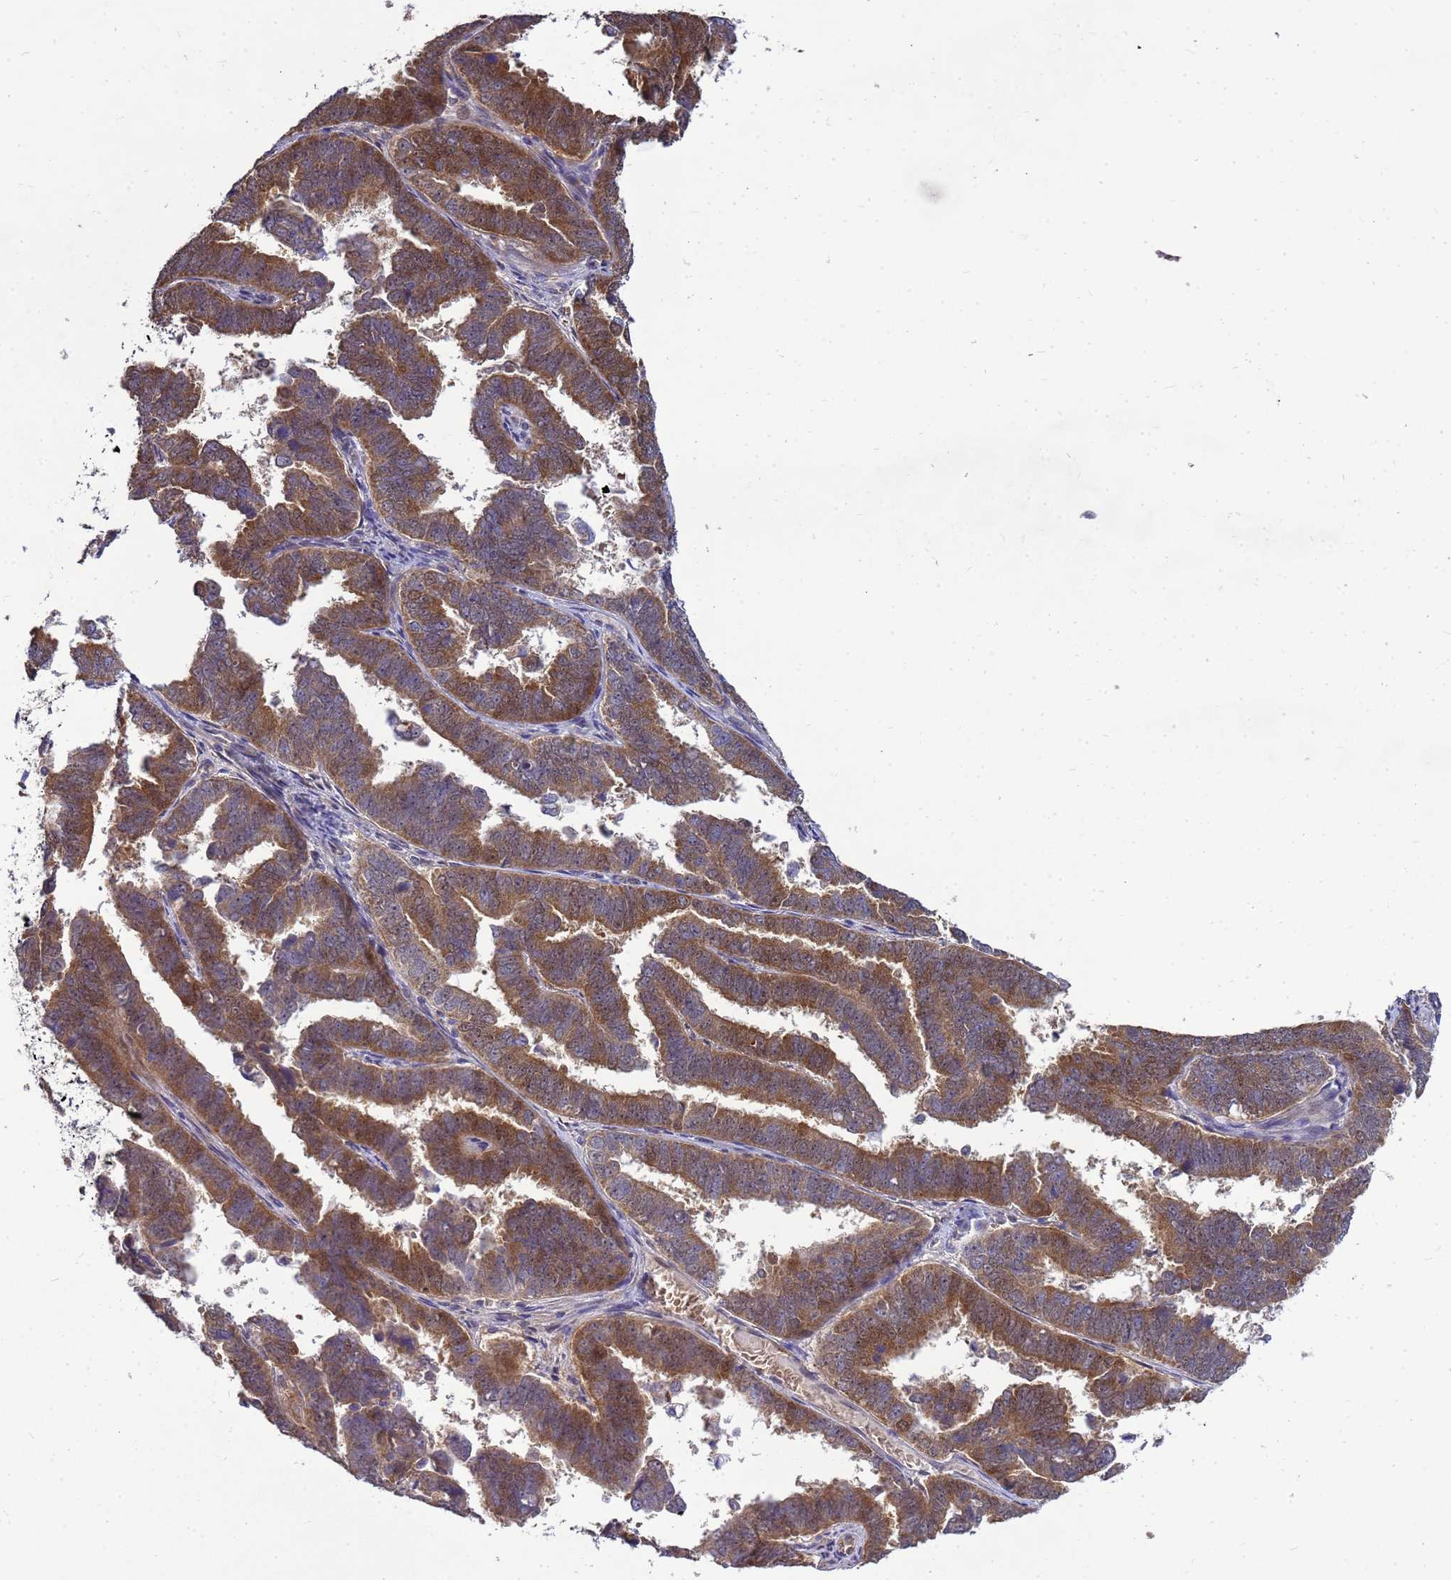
{"staining": {"intensity": "moderate", "quantity": ">75%", "location": "cytoplasmic/membranous,nuclear"}, "tissue": "endometrial cancer", "cell_type": "Tumor cells", "image_type": "cancer", "snomed": [{"axis": "morphology", "description": "Adenocarcinoma, NOS"}, {"axis": "topography", "description": "Endometrium"}], "caption": "Immunohistochemical staining of endometrial cancer demonstrates medium levels of moderate cytoplasmic/membranous and nuclear protein staining in approximately >75% of tumor cells.", "gene": "EIF4EBP3", "patient": {"sex": "female", "age": 75}}